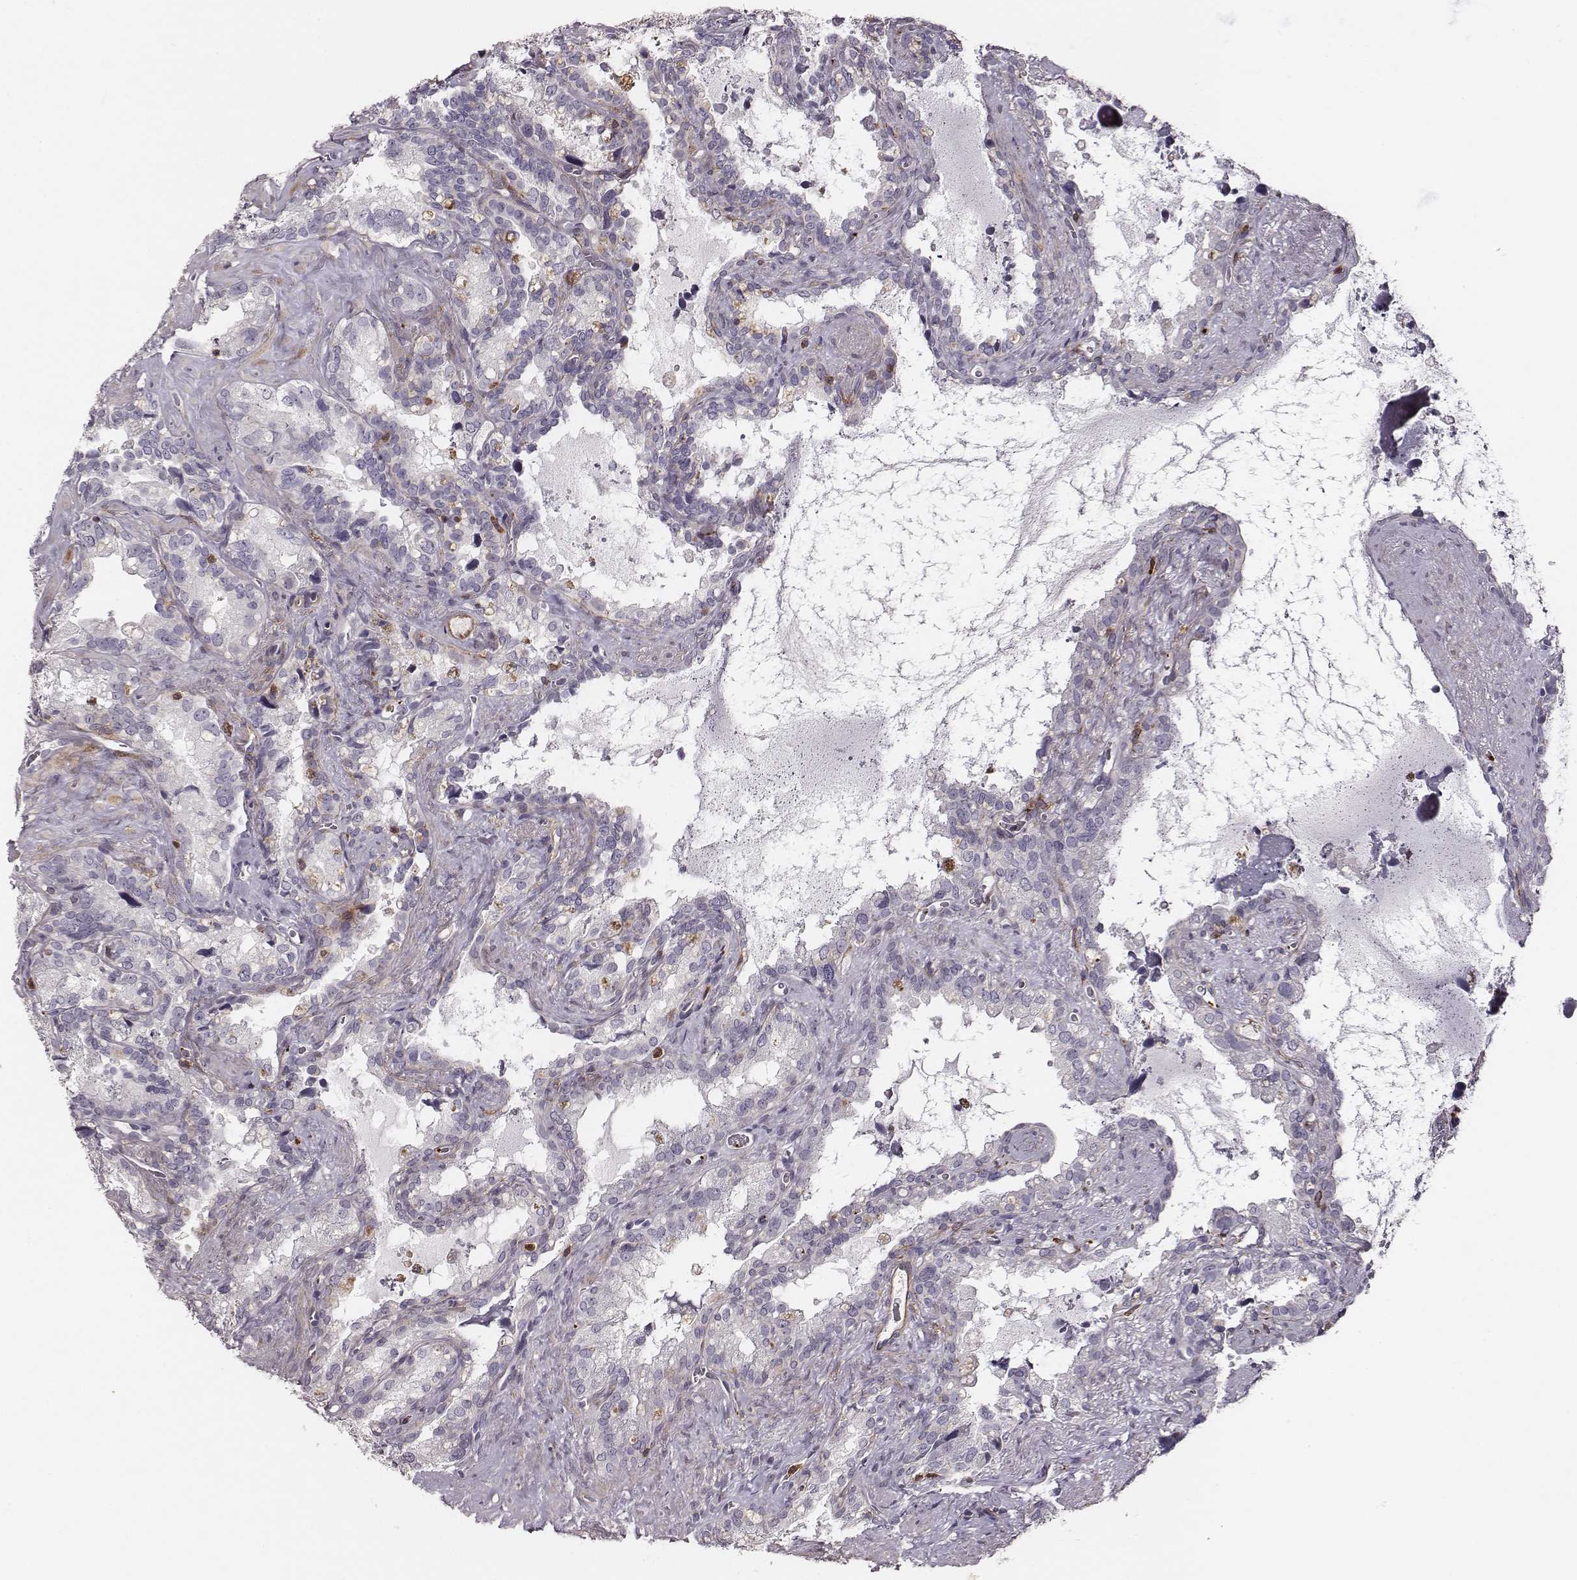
{"staining": {"intensity": "negative", "quantity": "none", "location": "none"}, "tissue": "seminal vesicle", "cell_type": "Glandular cells", "image_type": "normal", "snomed": [{"axis": "morphology", "description": "Normal tissue, NOS"}, {"axis": "topography", "description": "Seminal veicle"}], "caption": "High power microscopy histopathology image of an immunohistochemistry (IHC) photomicrograph of unremarkable seminal vesicle, revealing no significant positivity in glandular cells.", "gene": "ZYX", "patient": {"sex": "male", "age": 71}}